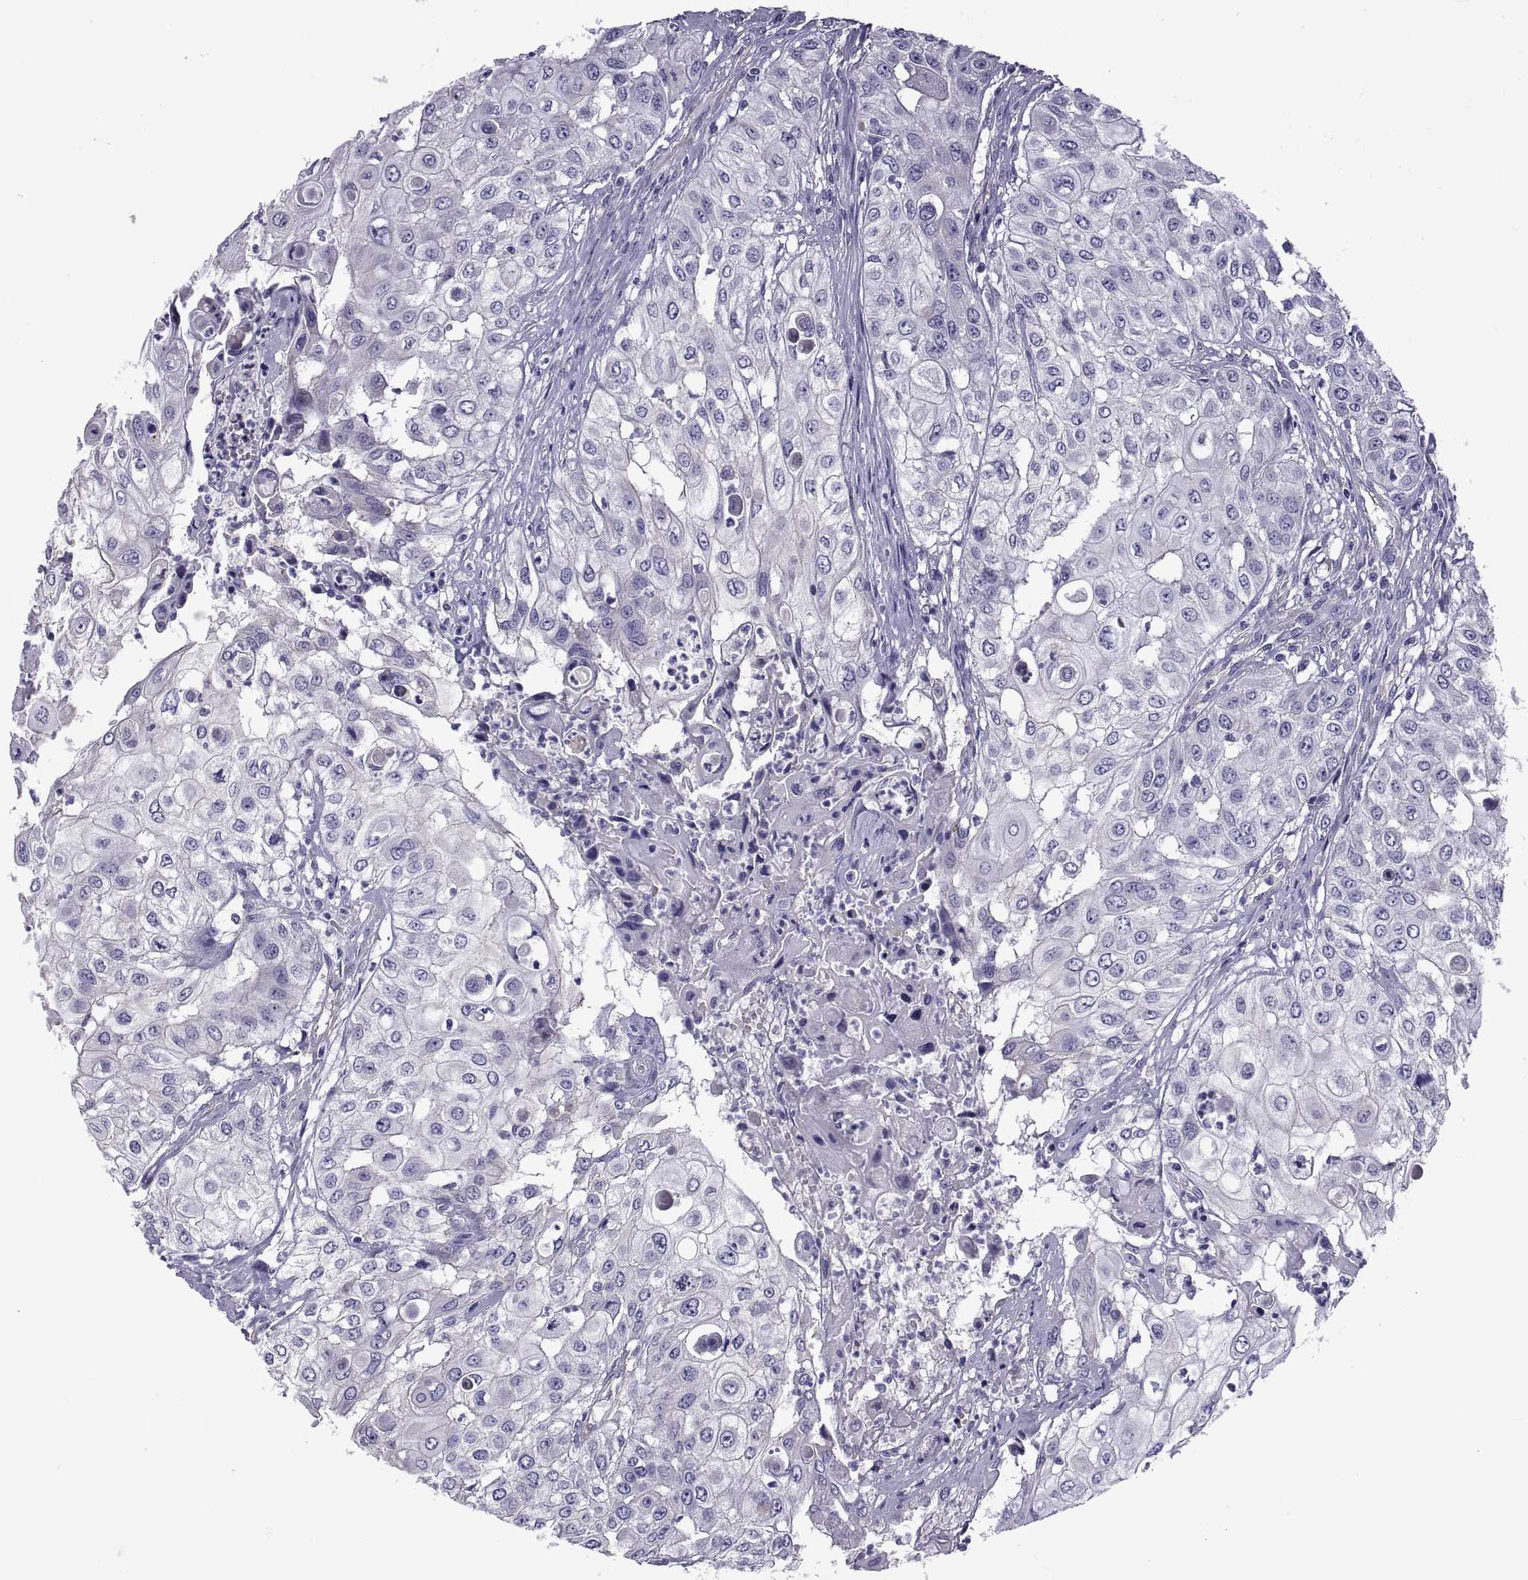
{"staining": {"intensity": "negative", "quantity": "none", "location": "none"}, "tissue": "urothelial cancer", "cell_type": "Tumor cells", "image_type": "cancer", "snomed": [{"axis": "morphology", "description": "Urothelial carcinoma, High grade"}, {"axis": "topography", "description": "Urinary bladder"}], "caption": "Immunohistochemistry of urothelial cancer reveals no staining in tumor cells.", "gene": "TMC3", "patient": {"sex": "female", "age": 79}}